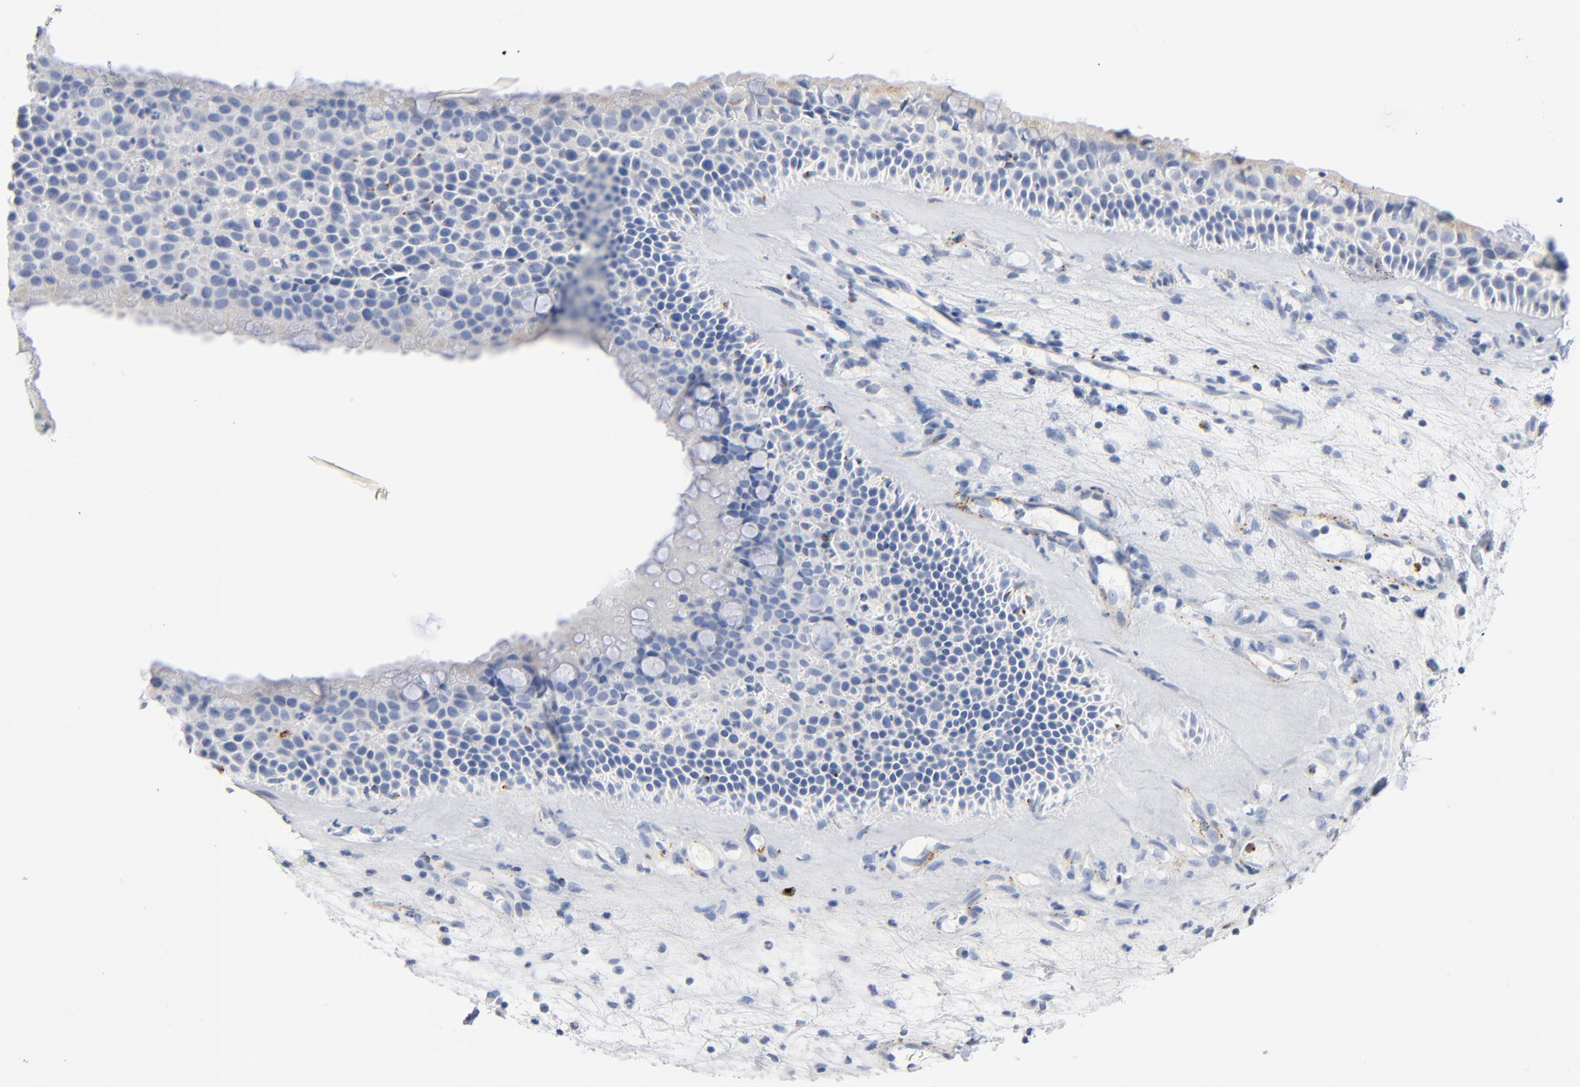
{"staining": {"intensity": "negative", "quantity": "none", "location": "none"}, "tissue": "nasopharynx", "cell_type": "Respiratory epithelial cells", "image_type": "normal", "snomed": [{"axis": "morphology", "description": "Normal tissue, NOS"}, {"axis": "topography", "description": "Nasopharynx"}], "caption": "Immunohistochemistry histopathology image of unremarkable human nasopharynx stained for a protein (brown), which demonstrates no expression in respiratory epithelial cells. (DAB immunohistochemistry, high magnification).", "gene": "GZMB", "patient": {"sex": "female", "age": 78}}